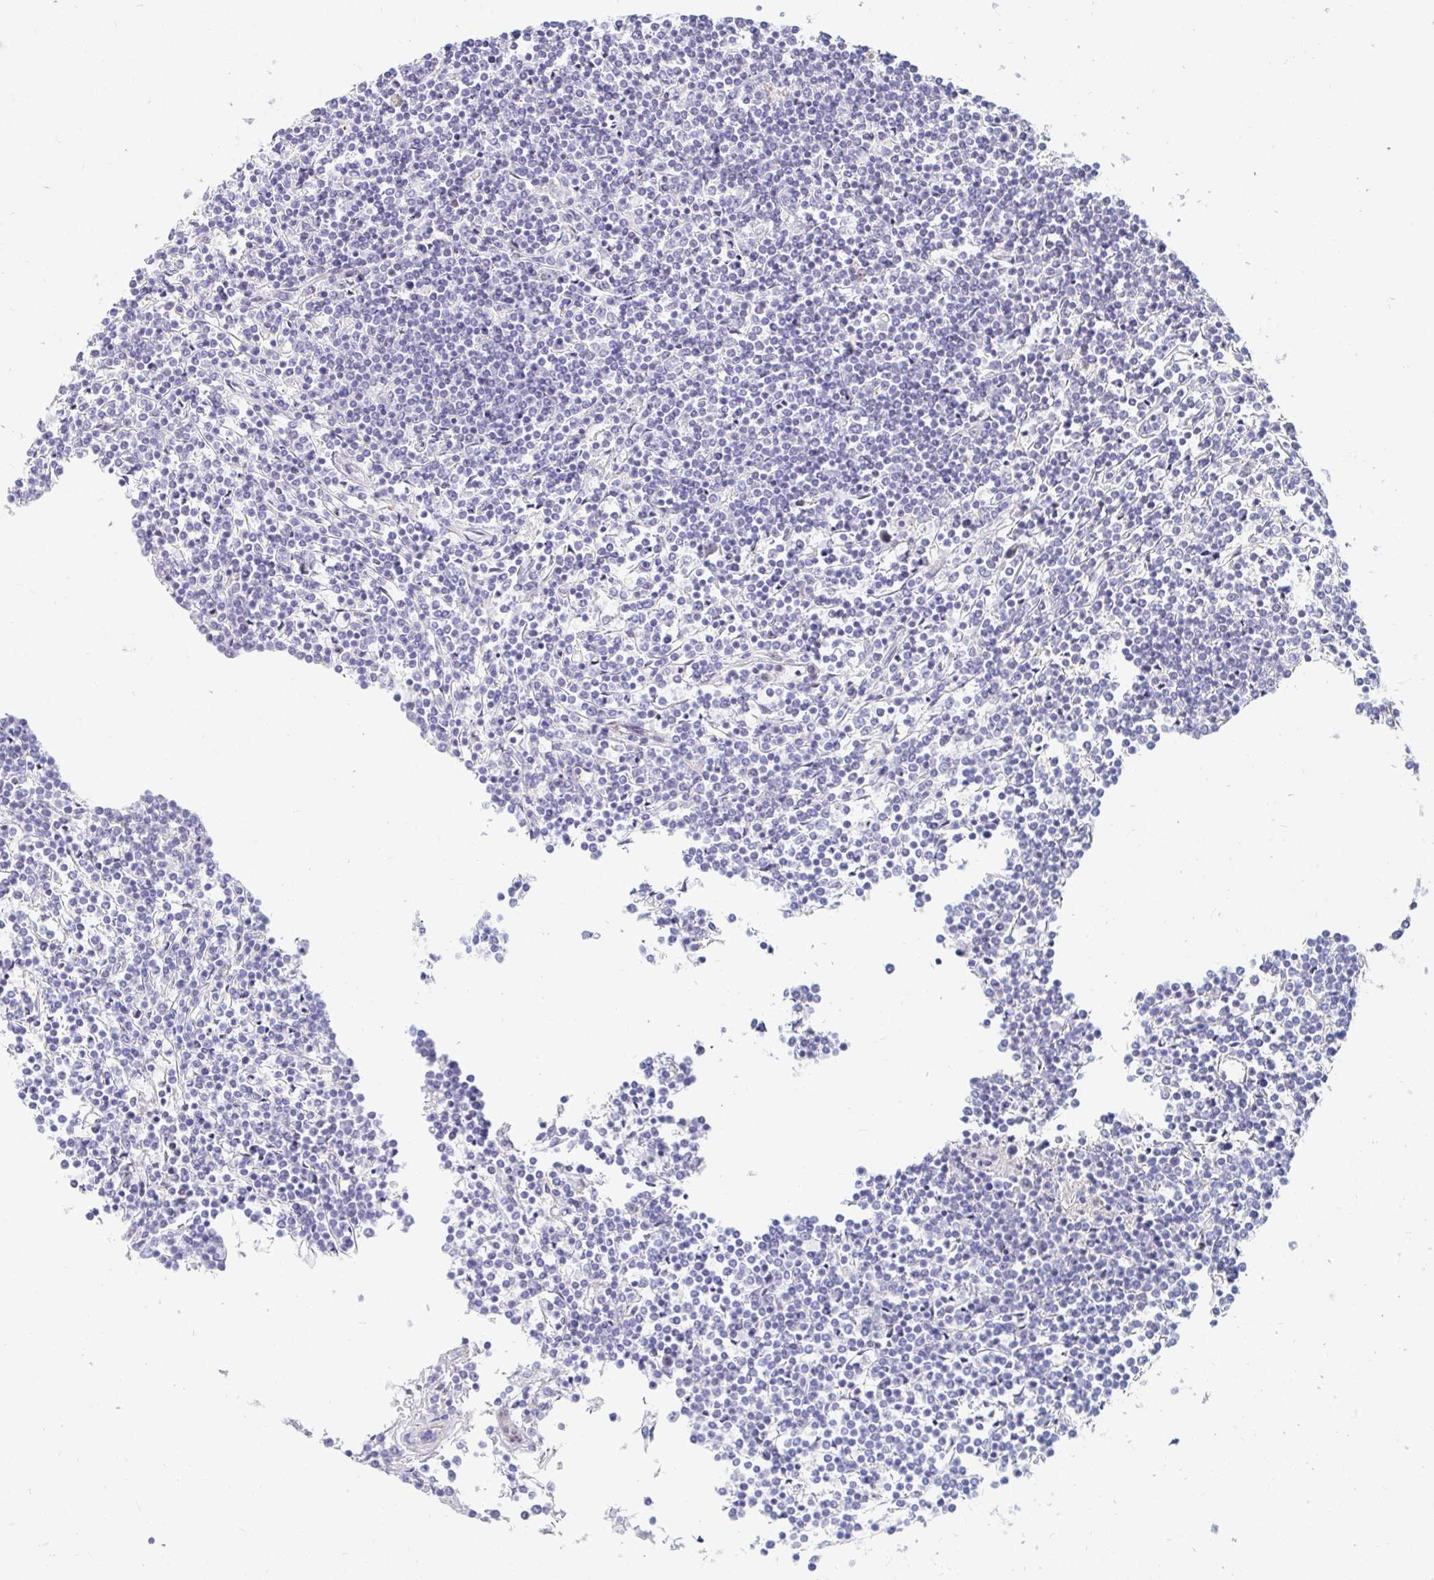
{"staining": {"intensity": "negative", "quantity": "none", "location": "none"}, "tissue": "lymphoma", "cell_type": "Tumor cells", "image_type": "cancer", "snomed": [{"axis": "morphology", "description": "Malignant lymphoma, non-Hodgkin's type, Low grade"}, {"axis": "topography", "description": "Spleen"}], "caption": "Immunohistochemistry (IHC) photomicrograph of neoplastic tissue: low-grade malignant lymphoma, non-Hodgkin's type stained with DAB displays no significant protein staining in tumor cells. The staining was performed using DAB to visualize the protein expression in brown, while the nuclei were stained in blue with hematoxylin (Magnification: 20x).", "gene": "COL28A1", "patient": {"sex": "female", "age": 19}}